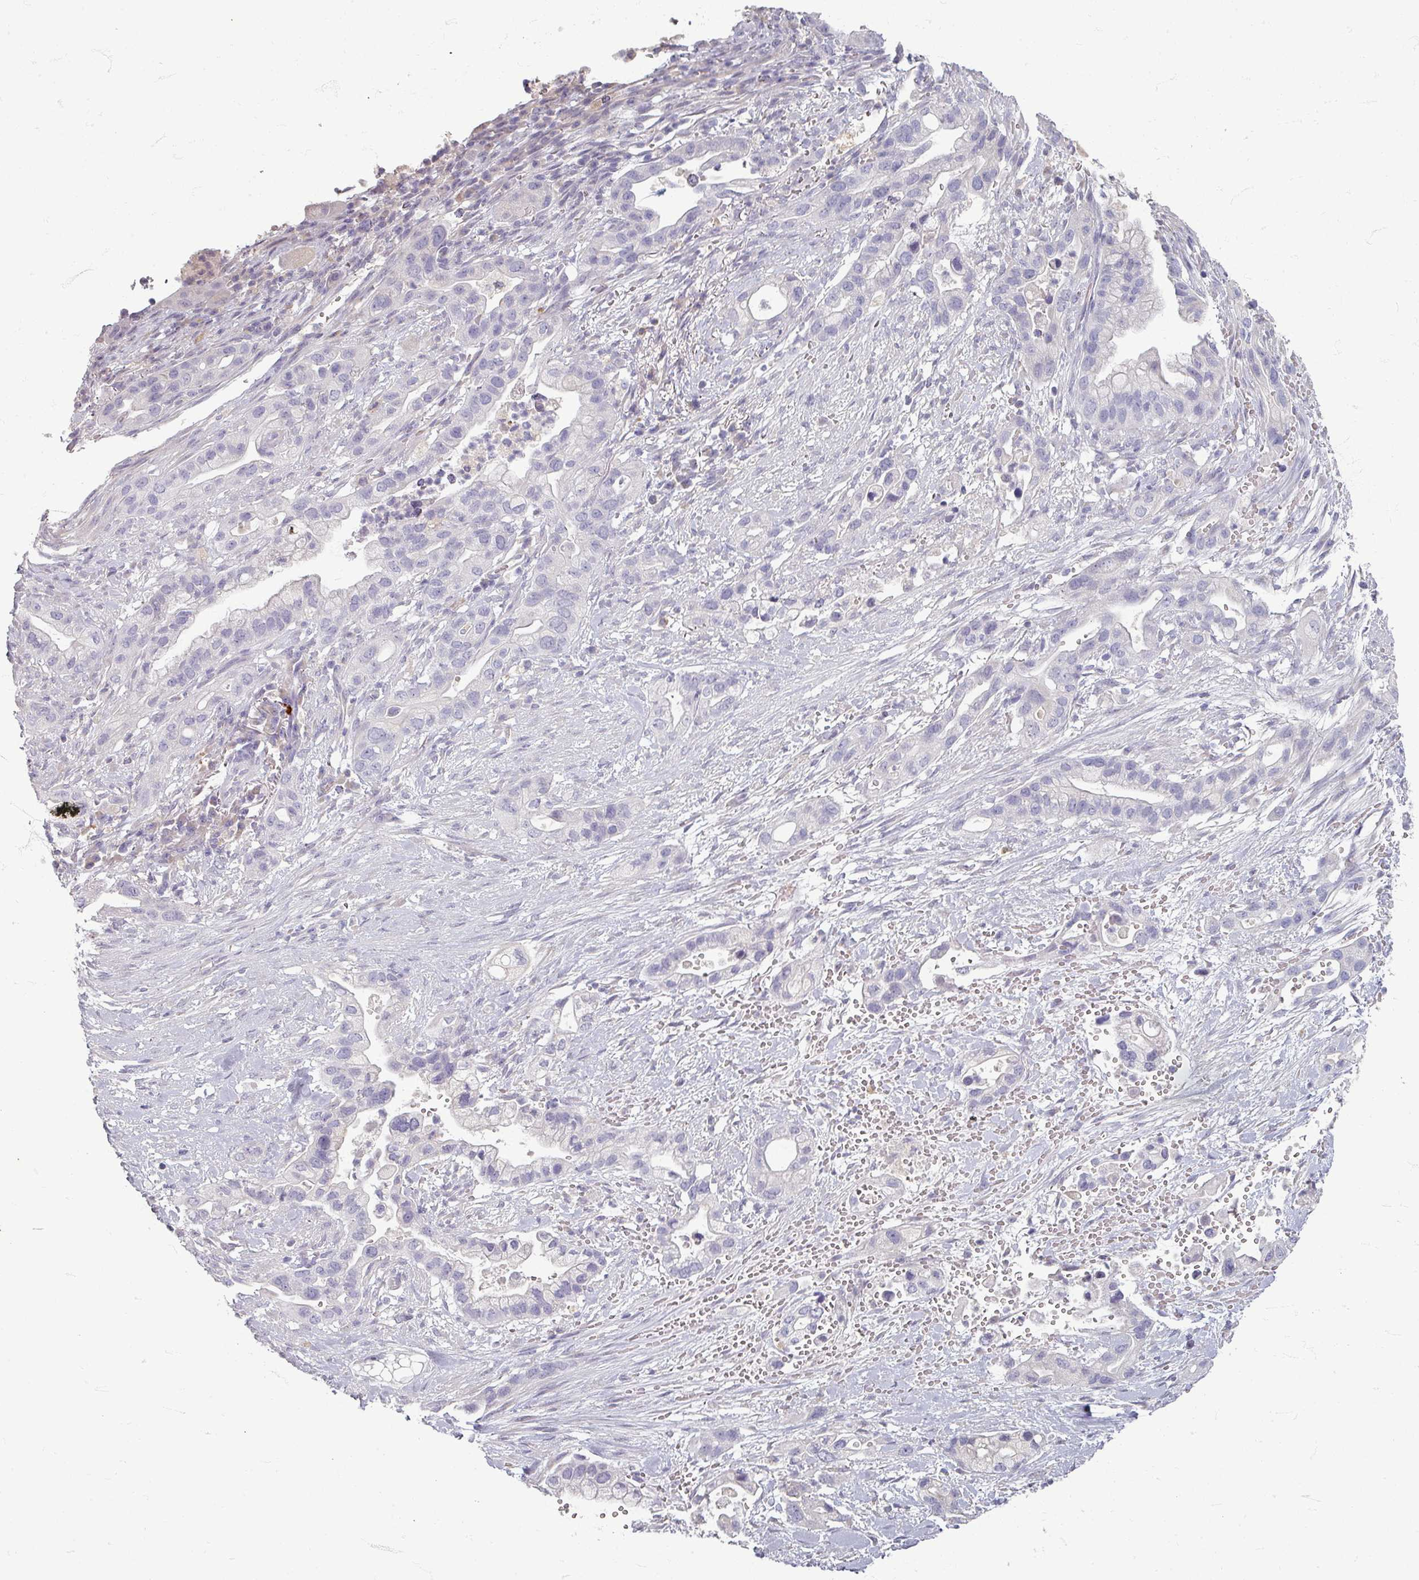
{"staining": {"intensity": "negative", "quantity": "none", "location": "none"}, "tissue": "pancreatic cancer", "cell_type": "Tumor cells", "image_type": "cancer", "snomed": [{"axis": "morphology", "description": "Adenocarcinoma, NOS"}, {"axis": "topography", "description": "Pancreas"}], "caption": "The histopathology image exhibits no significant expression in tumor cells of adenocarcinoma (pancreatic).", "gene": "ZNF878", "patient": {"sex": "male", "age": 44}}